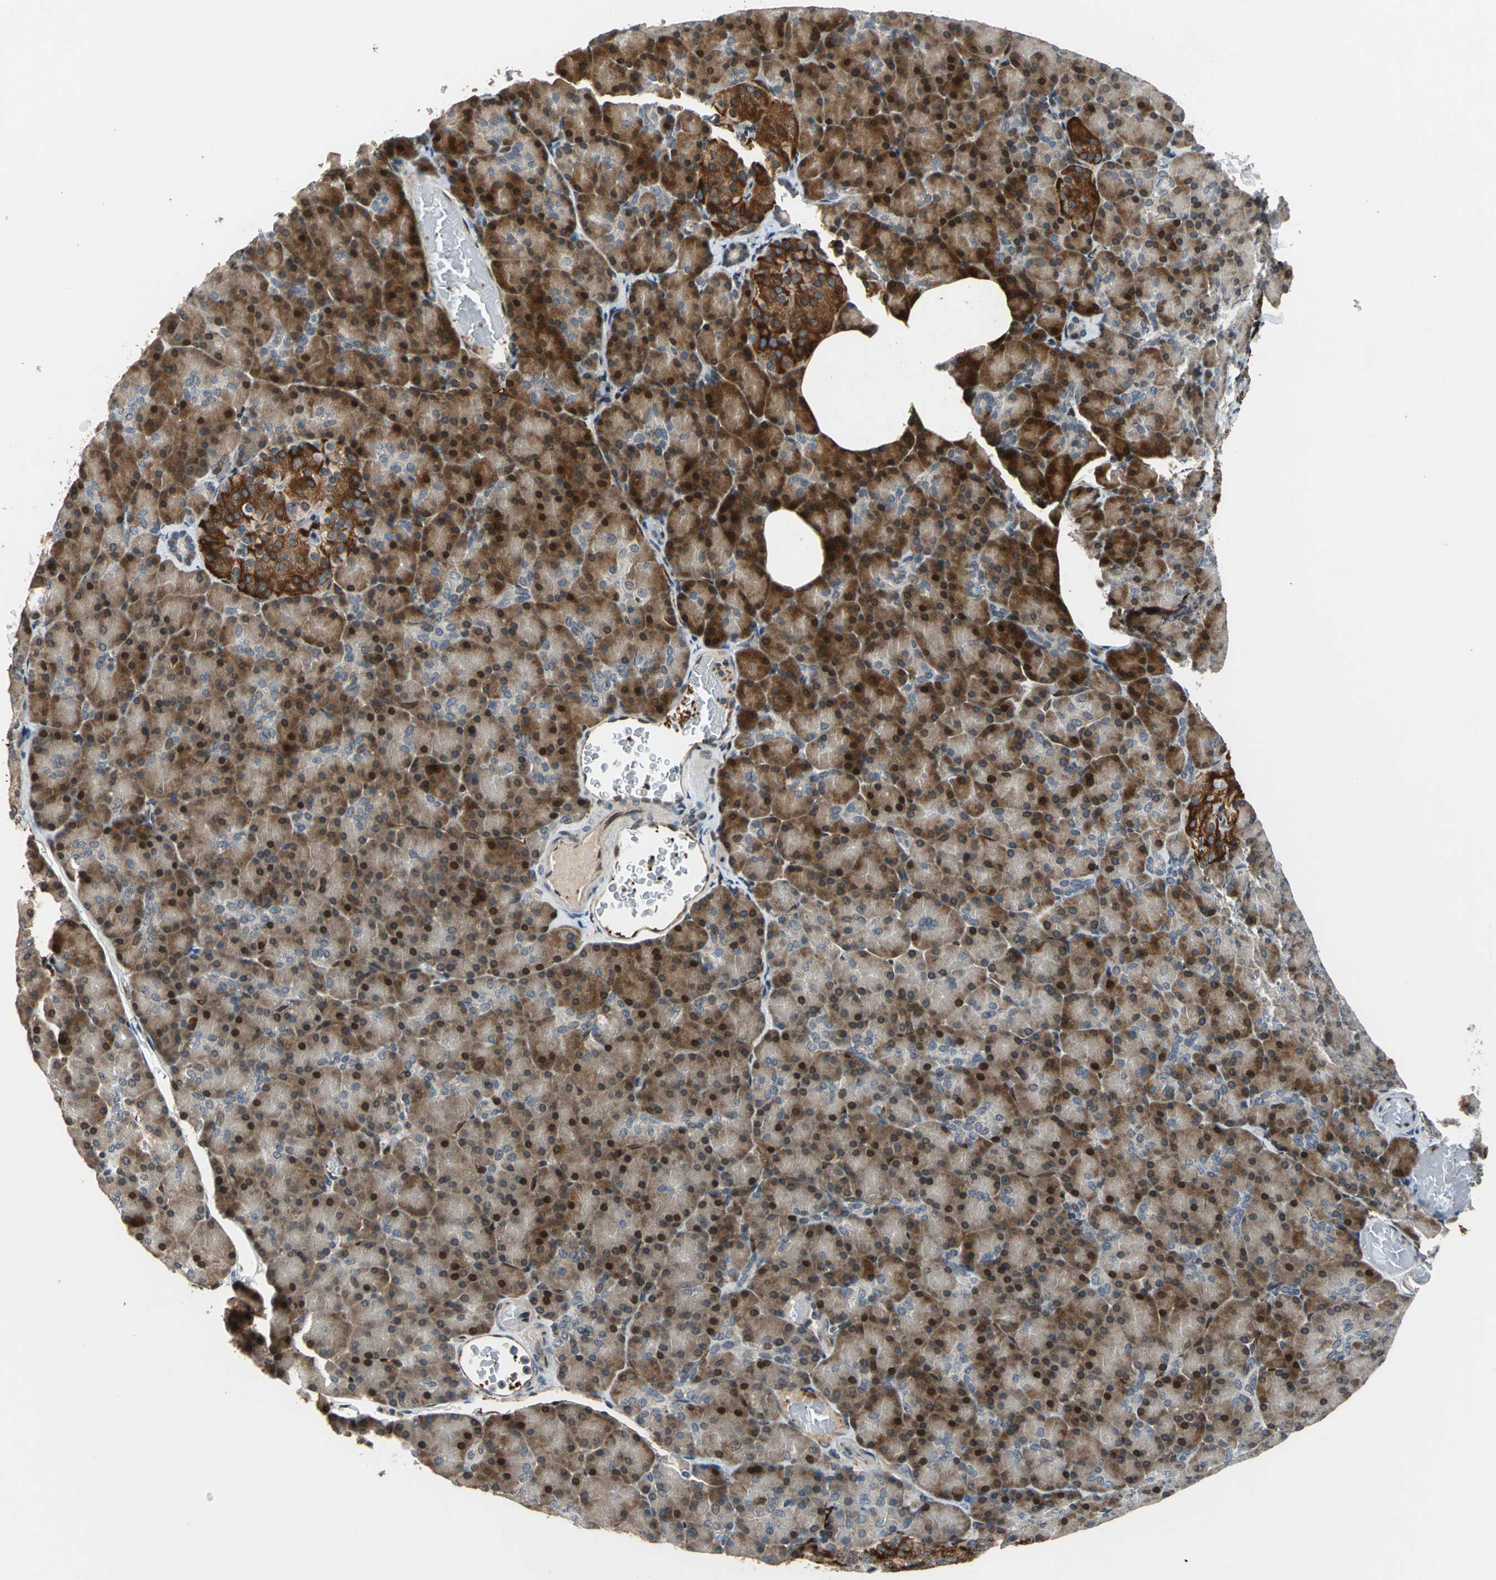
{"staining": {"intensity": "moderate", "quantity": ">75%", "location": "cytoplasmic/membranous,nuclear"}, "tissue": "pancreas", "cell_type": "Exocrine glandular cells", "image_type": "normal", "snomed": [{"axis": "morphology", "description": "Normal tissue, NOS"}, {"axis": "topography", "description": "Pancreas"}], "caption": "Immunohistochemistry (IHC) image of unremarkable pancreas stained for a protein (brown), which reveals medium levels of moderate cytoplasmic/membranous,nuclear expression in about >75% of exocrine glandular cells.", "gene": "BRIP1", "patient": {"sex": "female", "age": 43}}